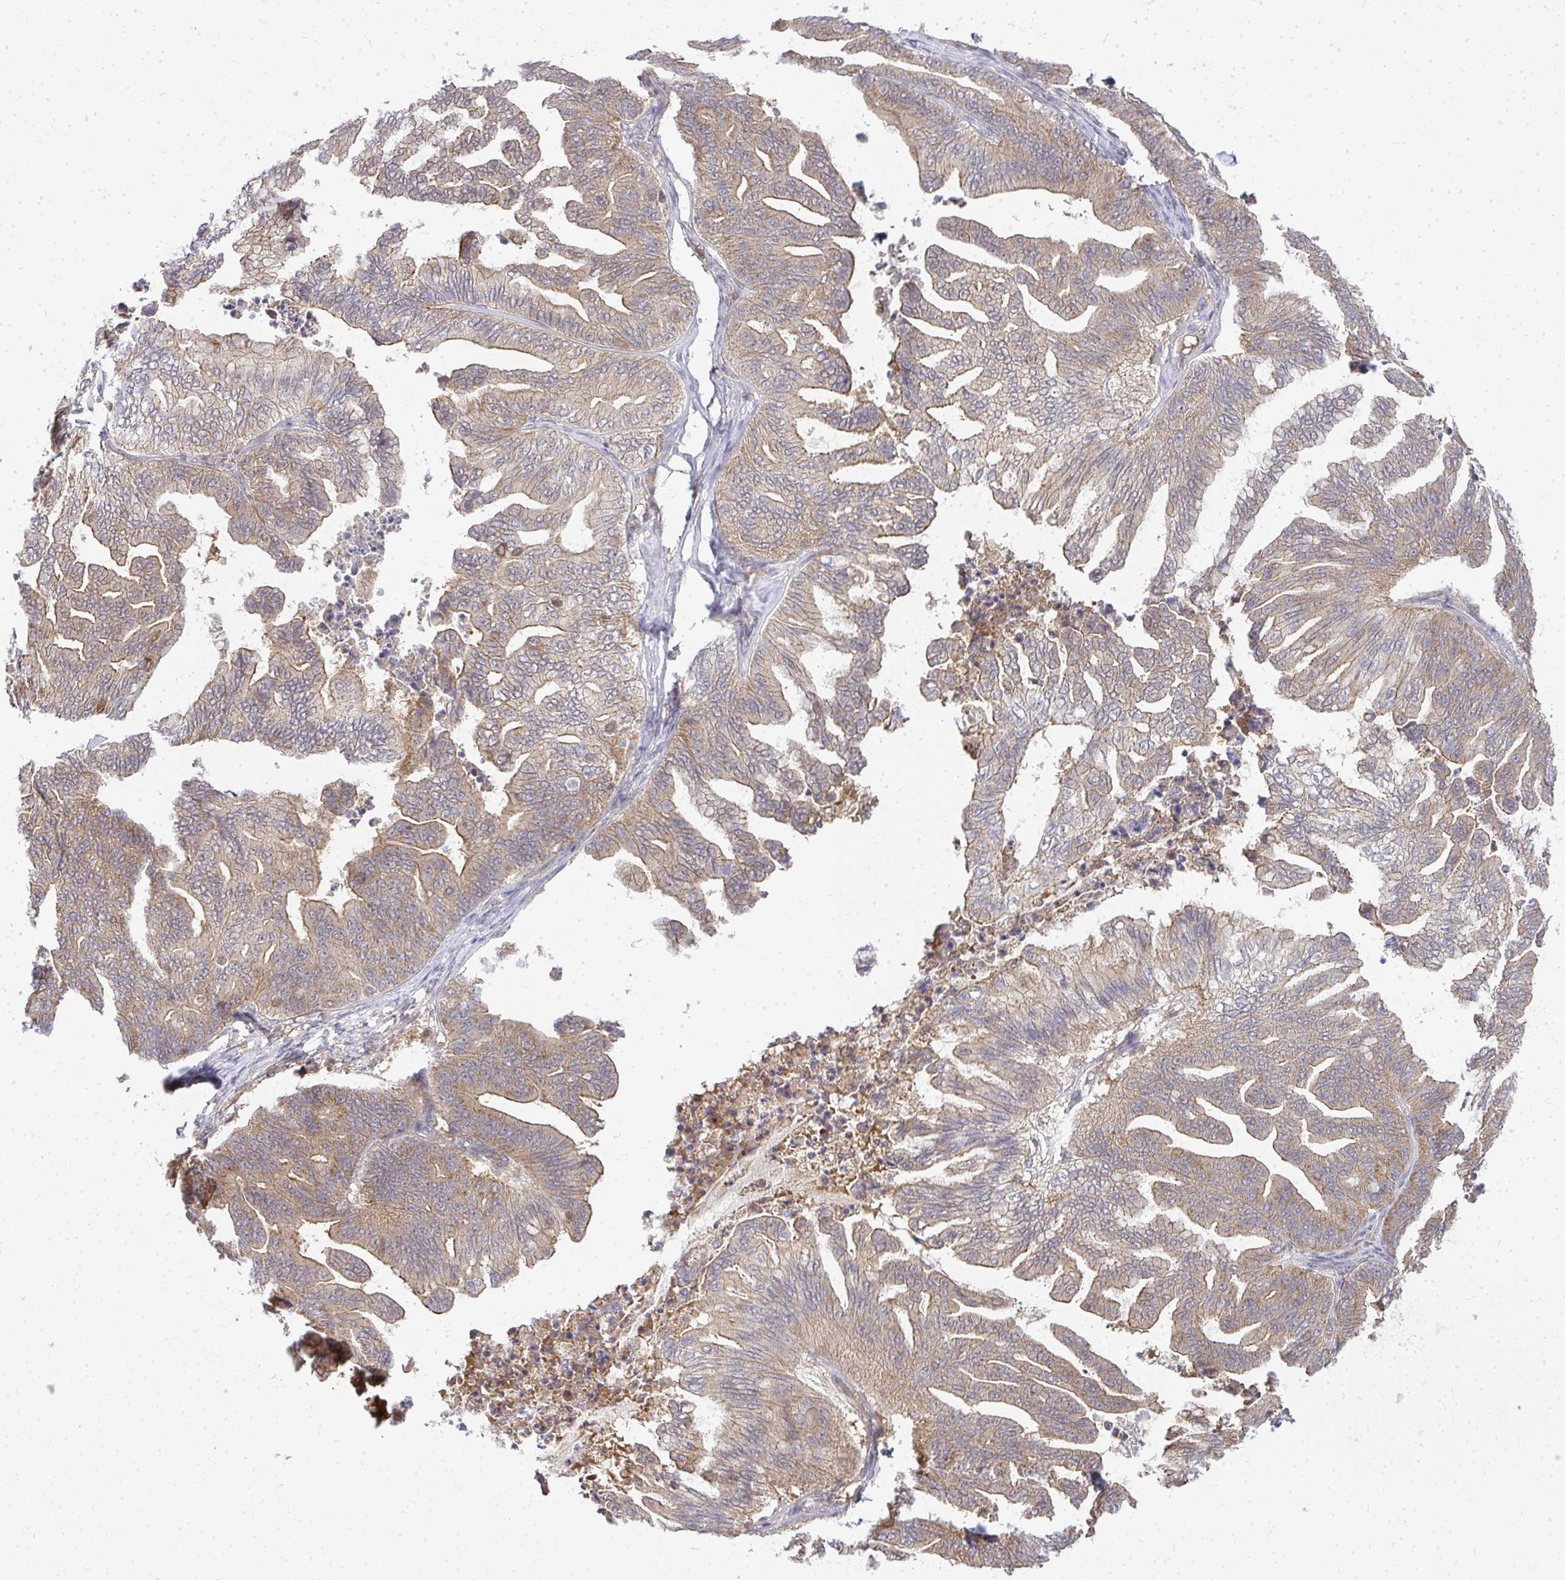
{"staining": {"intensity": "moderate", "quantity": ">75%", "location": "cytoplasmic/membranous"}, "tissue": "ovarian cancer", "cell_type": "Tumor cells", "image_type": "cancer", "snomed": [{"axis": "morphology", "description": "Cystadenocarcinoma, mucinous, NOS"}, {"axis": "topography", "description": "Ovary"}], "caption": "Immunohistochemistry (IHC) micrograph of neoplastic tissue: ovarian mucinous cystadenocarcinoma stained using immunohistochemistry (IHC) reveals medium levels of moderate protein expression localized specifically in the cytoplasmic/membranous of tumor cells, appearing as a cytoplasmic/membranous brown color.", "gene": "HDHD2", "patient": {"sex": "female", "age": 67}}